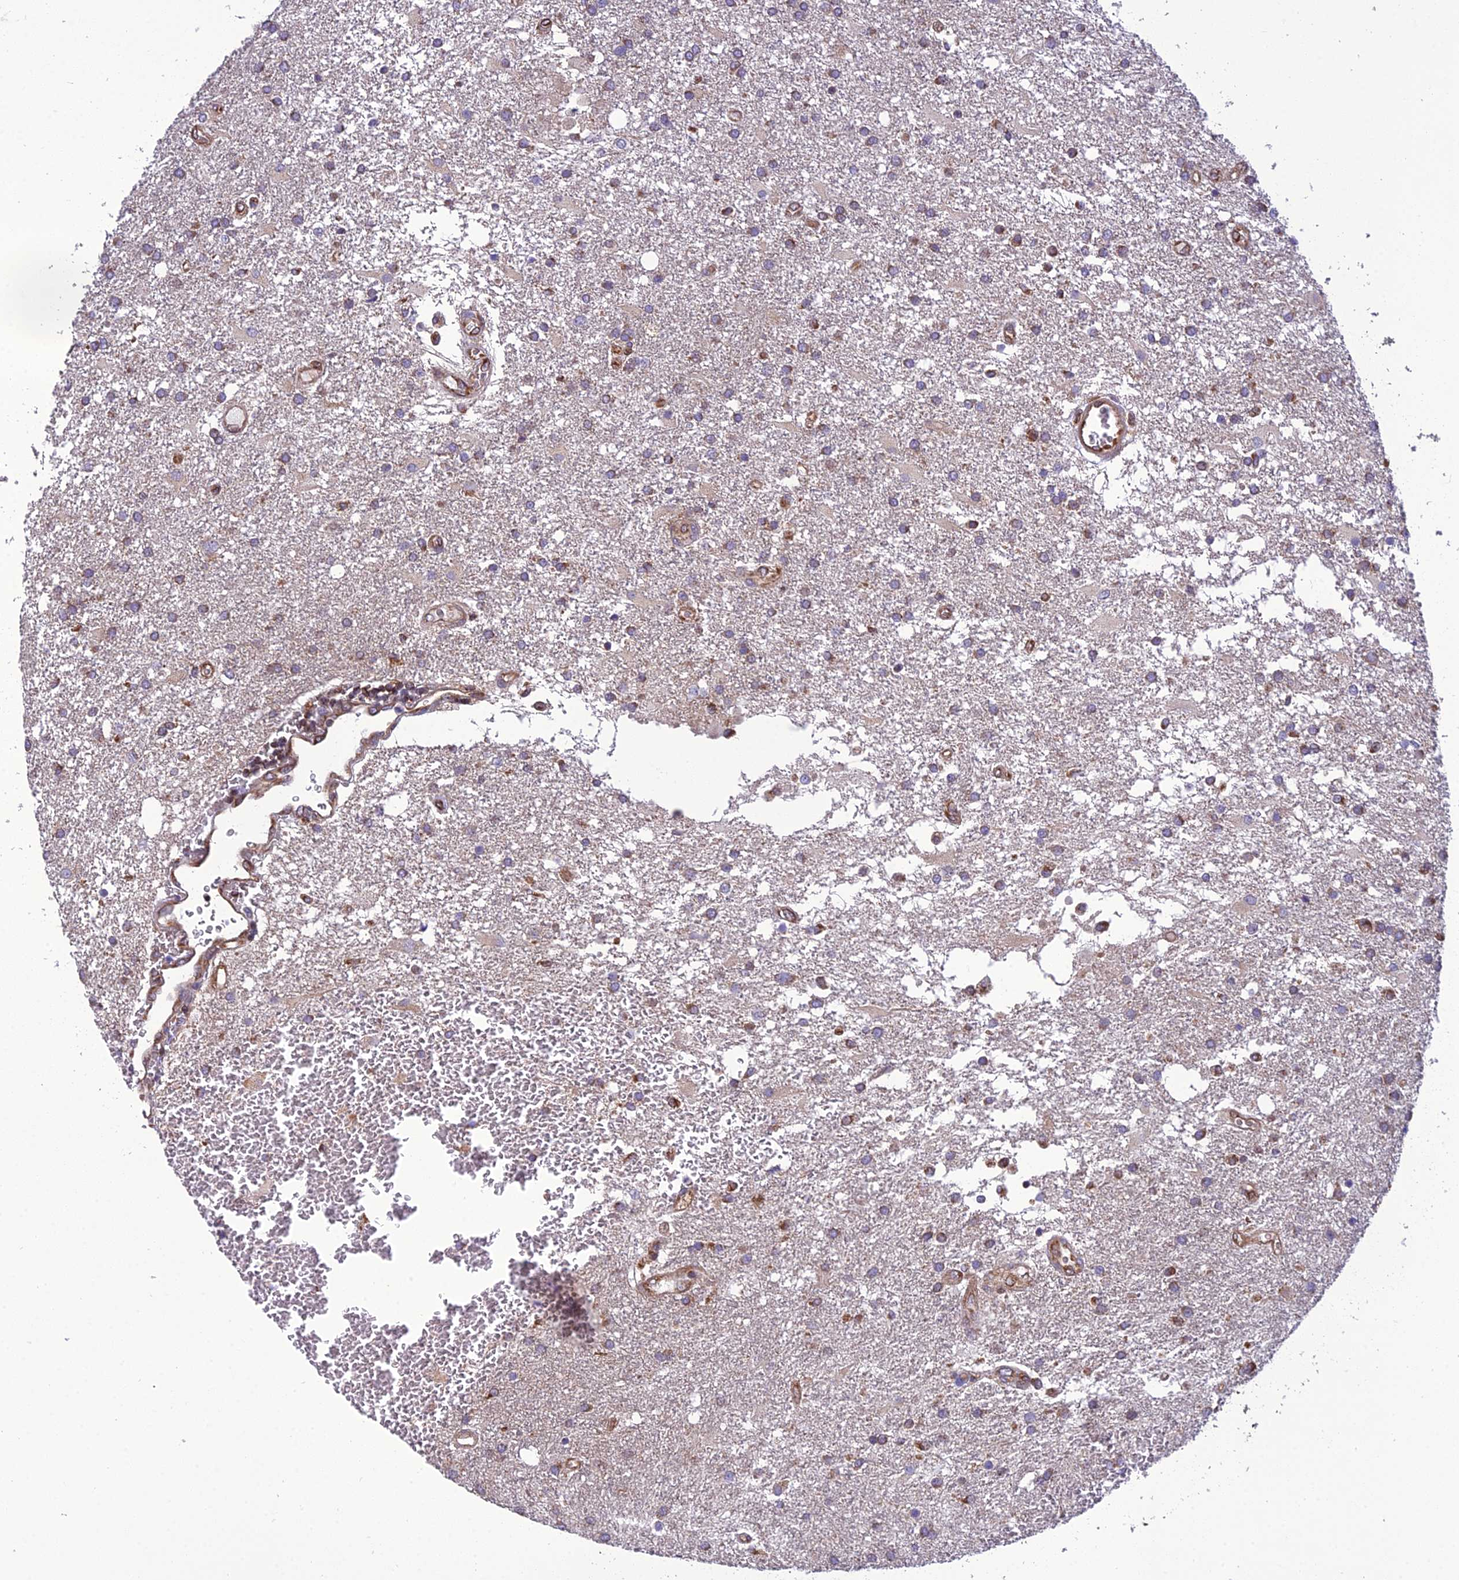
{"staining": {"intensity": "moderate", "quantity": "<25%", "location": "cytoplasmic/membranous"}, "tissue": "glioma", "cell_type": "Tumor cells", "image_type": "cancer", "snomed": [{"axis": "morphology", "description": "Glioma, malignant, Low grade"}, {"axis": "topography", "description": "Brain"}], "caption": "A low amount of moderate cytoplasmic/membranous positivity is identified in about <25% of tumor cells in malignant low-grade glioma tissue. The protein is shown in brown color, while the nuclei are stained blue.", "gene": "GIMAP1", "patient": {"sex": "male", "age": 66}}